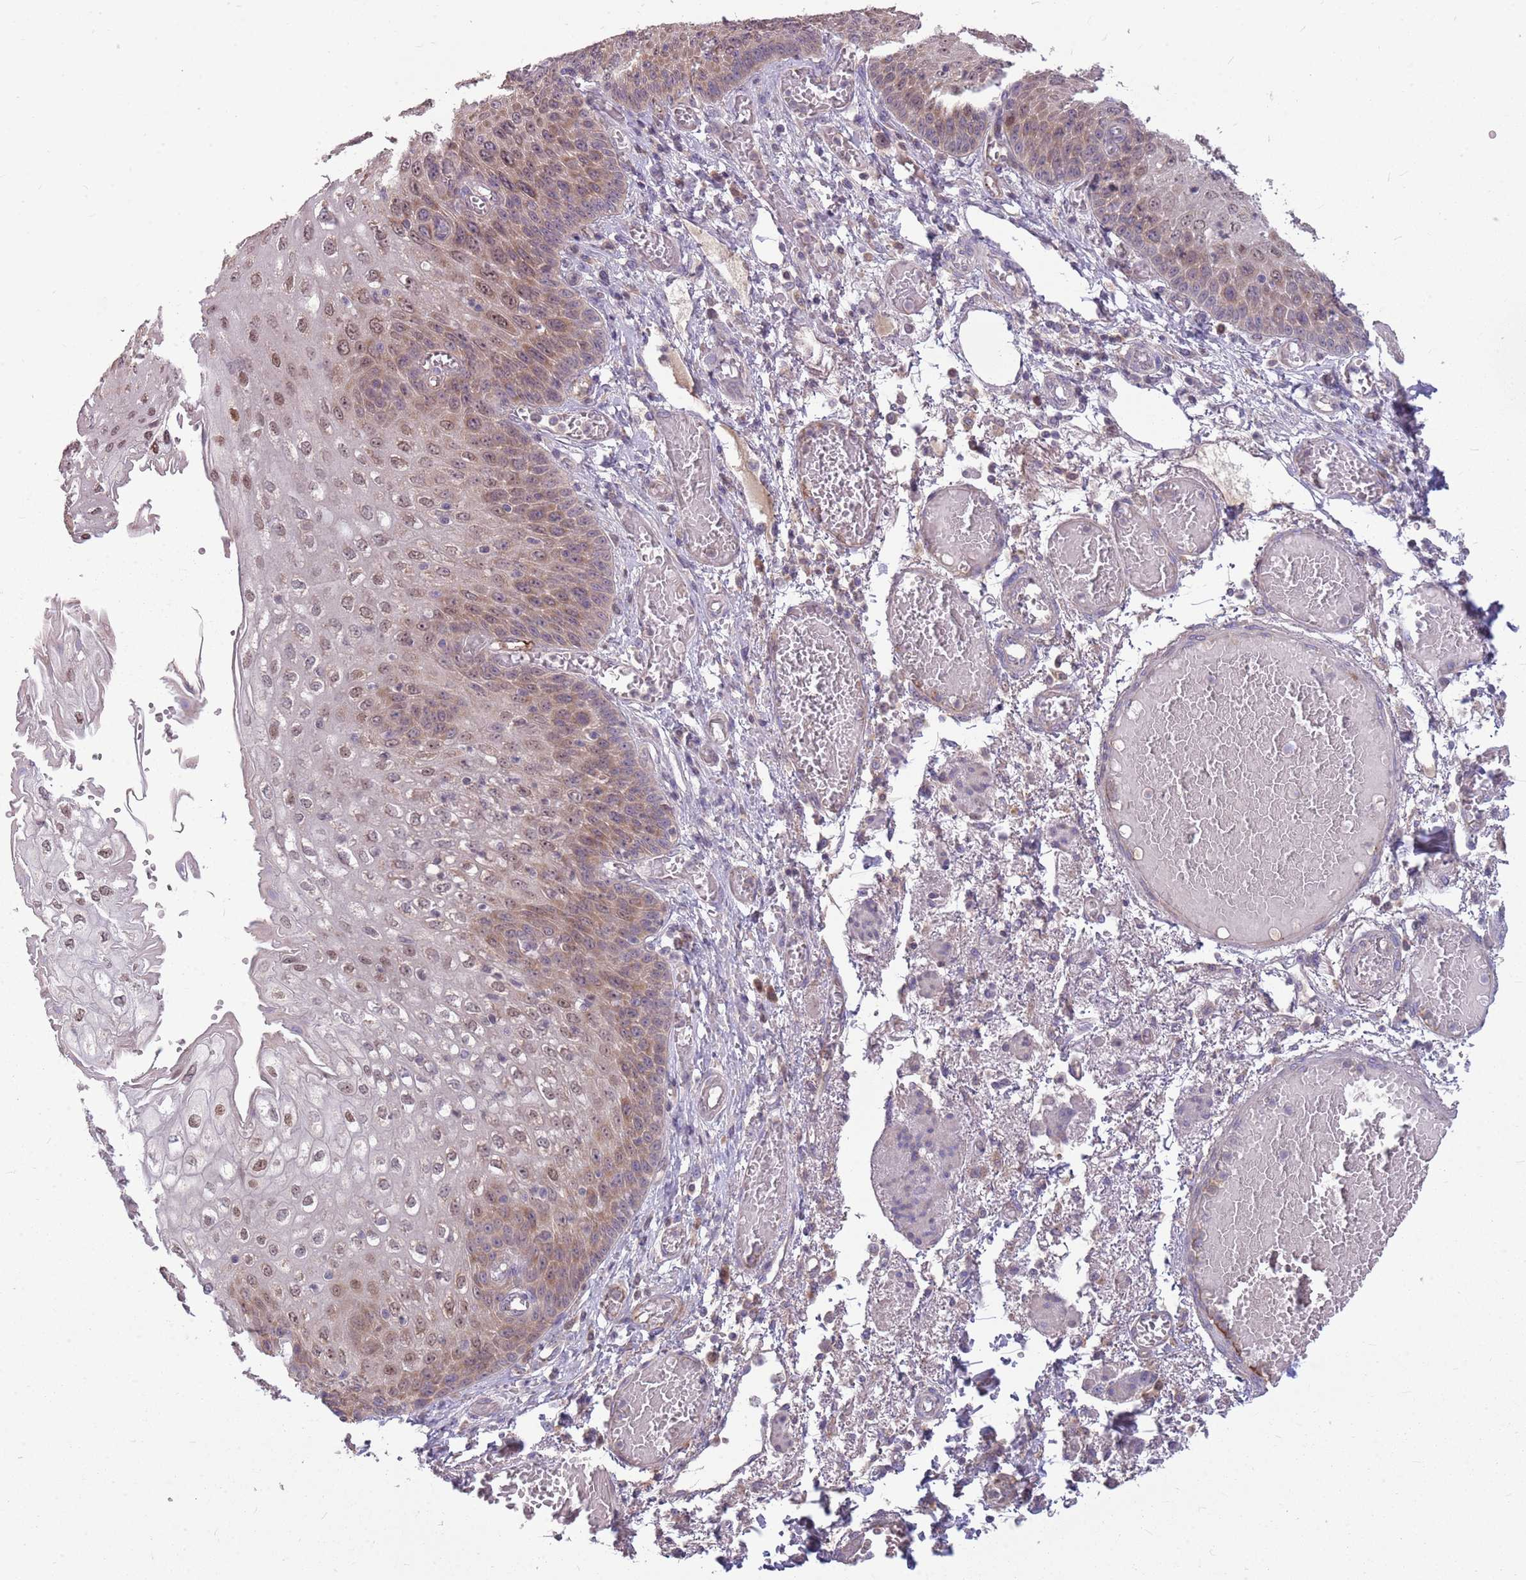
{"staining": {"intensity": "moderate", "quantity": ">75%", "location": "cytoplasmic/membranous,nuclear"}, "tissue": "esophagus", "cell_type": "Squamous epithelial cells", "image_type": "normal", "snomed": [{"axis": "morphology", "description": "Normal tissue, NOS"}, {"axis": "topography", "description": "Esophagus"}], "caption": "A high-resolution image shows IHC staining of normal esophagus, which displays moderate cytoplasmic/membranous,nuclear expression in approximately >75% of squamous epithelial cells.", "gene": "PPP1R27", "patient": {"sex": "male", "age": 81}}